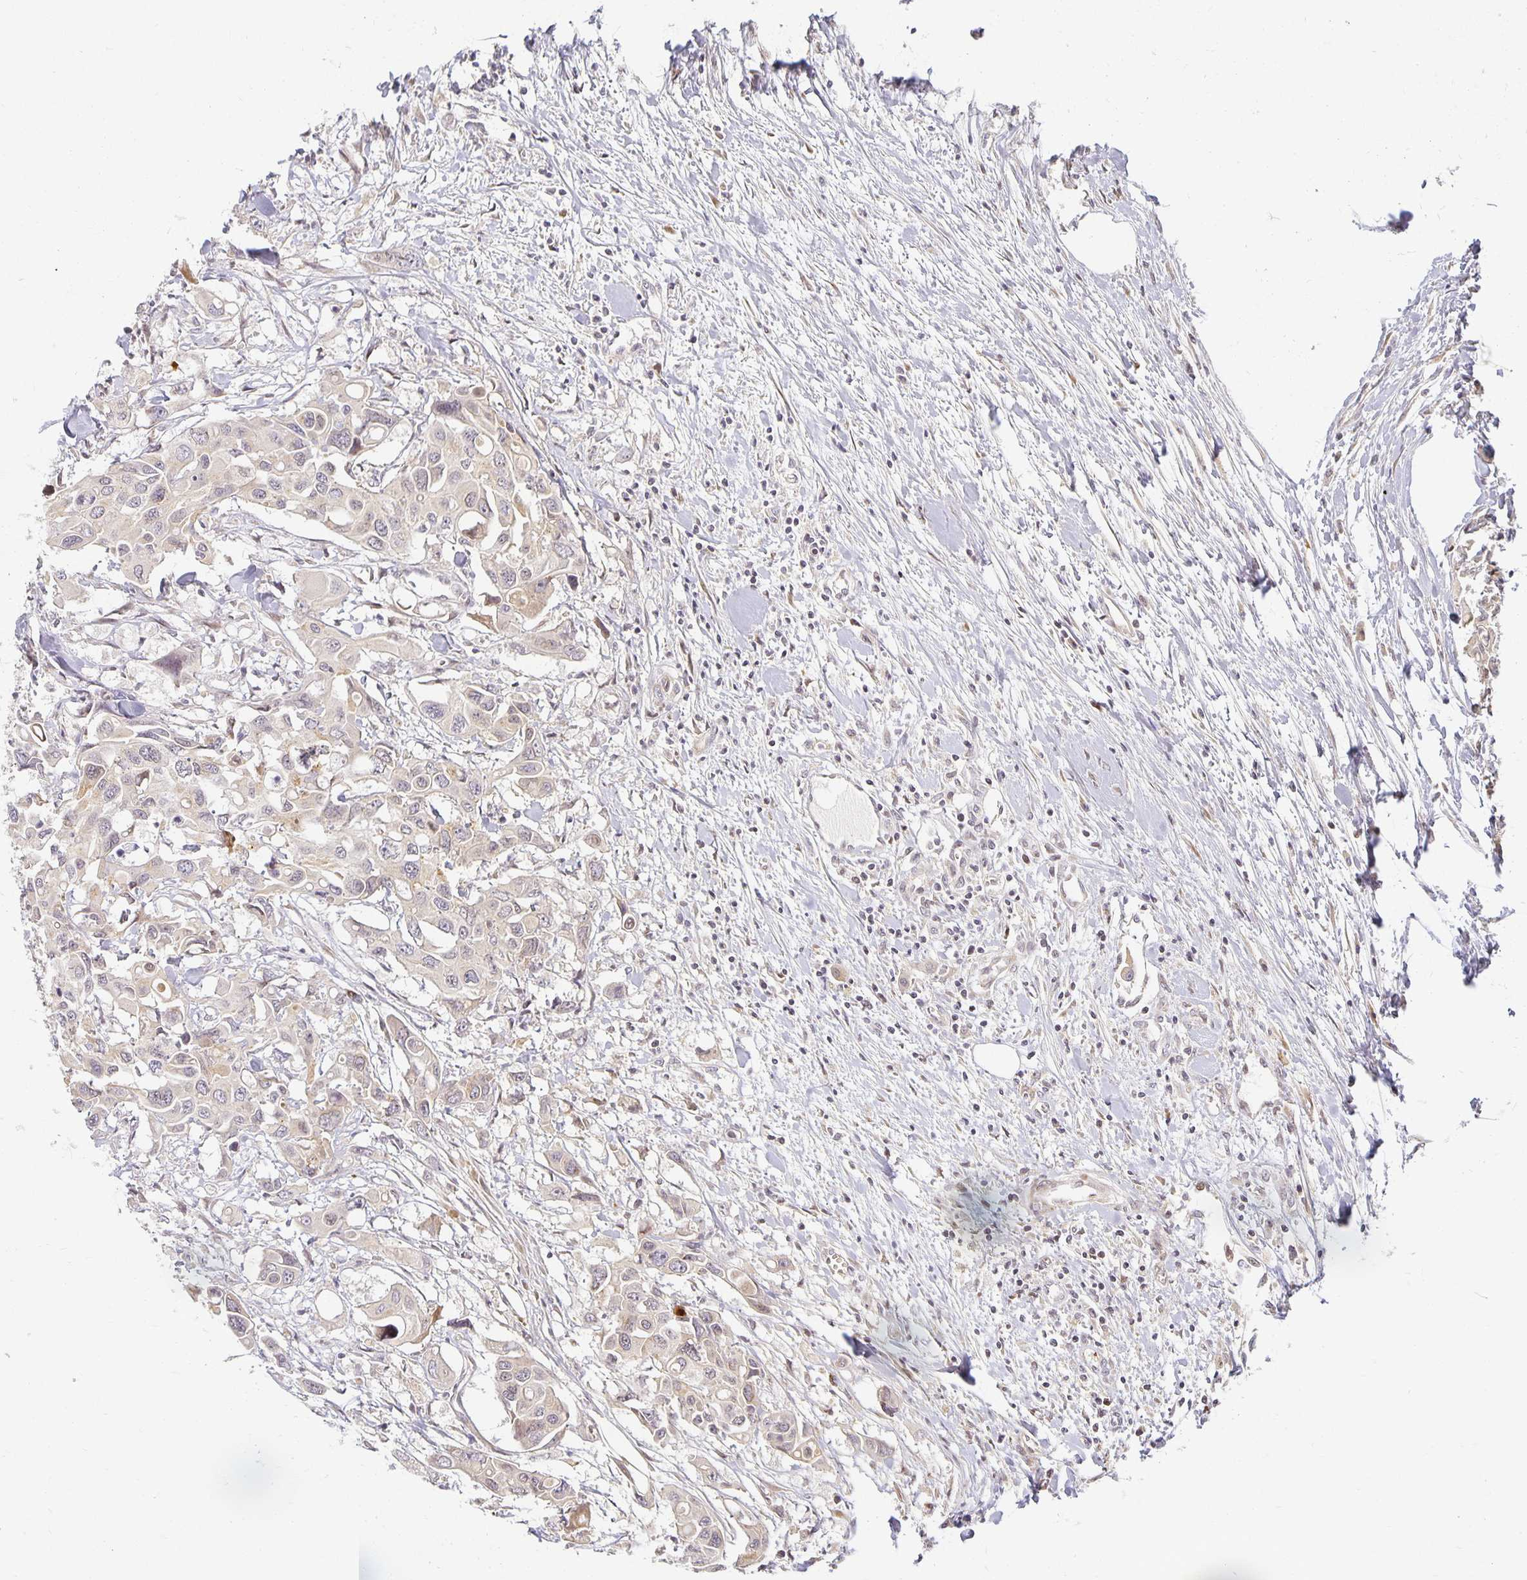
{"staining": {"intensity": "weak", "quantity": "<25%", "location": "cytoplasmic/membranous"}, "tissue": "colorectal cancer", "cell_type": "Tumor cells", "image_type": "cancer", "snomed": [{"axis": "morphology", "description": "Adenocarcinoma, NOS"}, {"axis": "topography", "description": "Colon"}], "caption": "Human adenocarcinoma (colorectal) stained for a protein using IHC shows no positivity in tumor cells.", "gene": "EHF", "patient": {"sex": "male", "age": 77}}